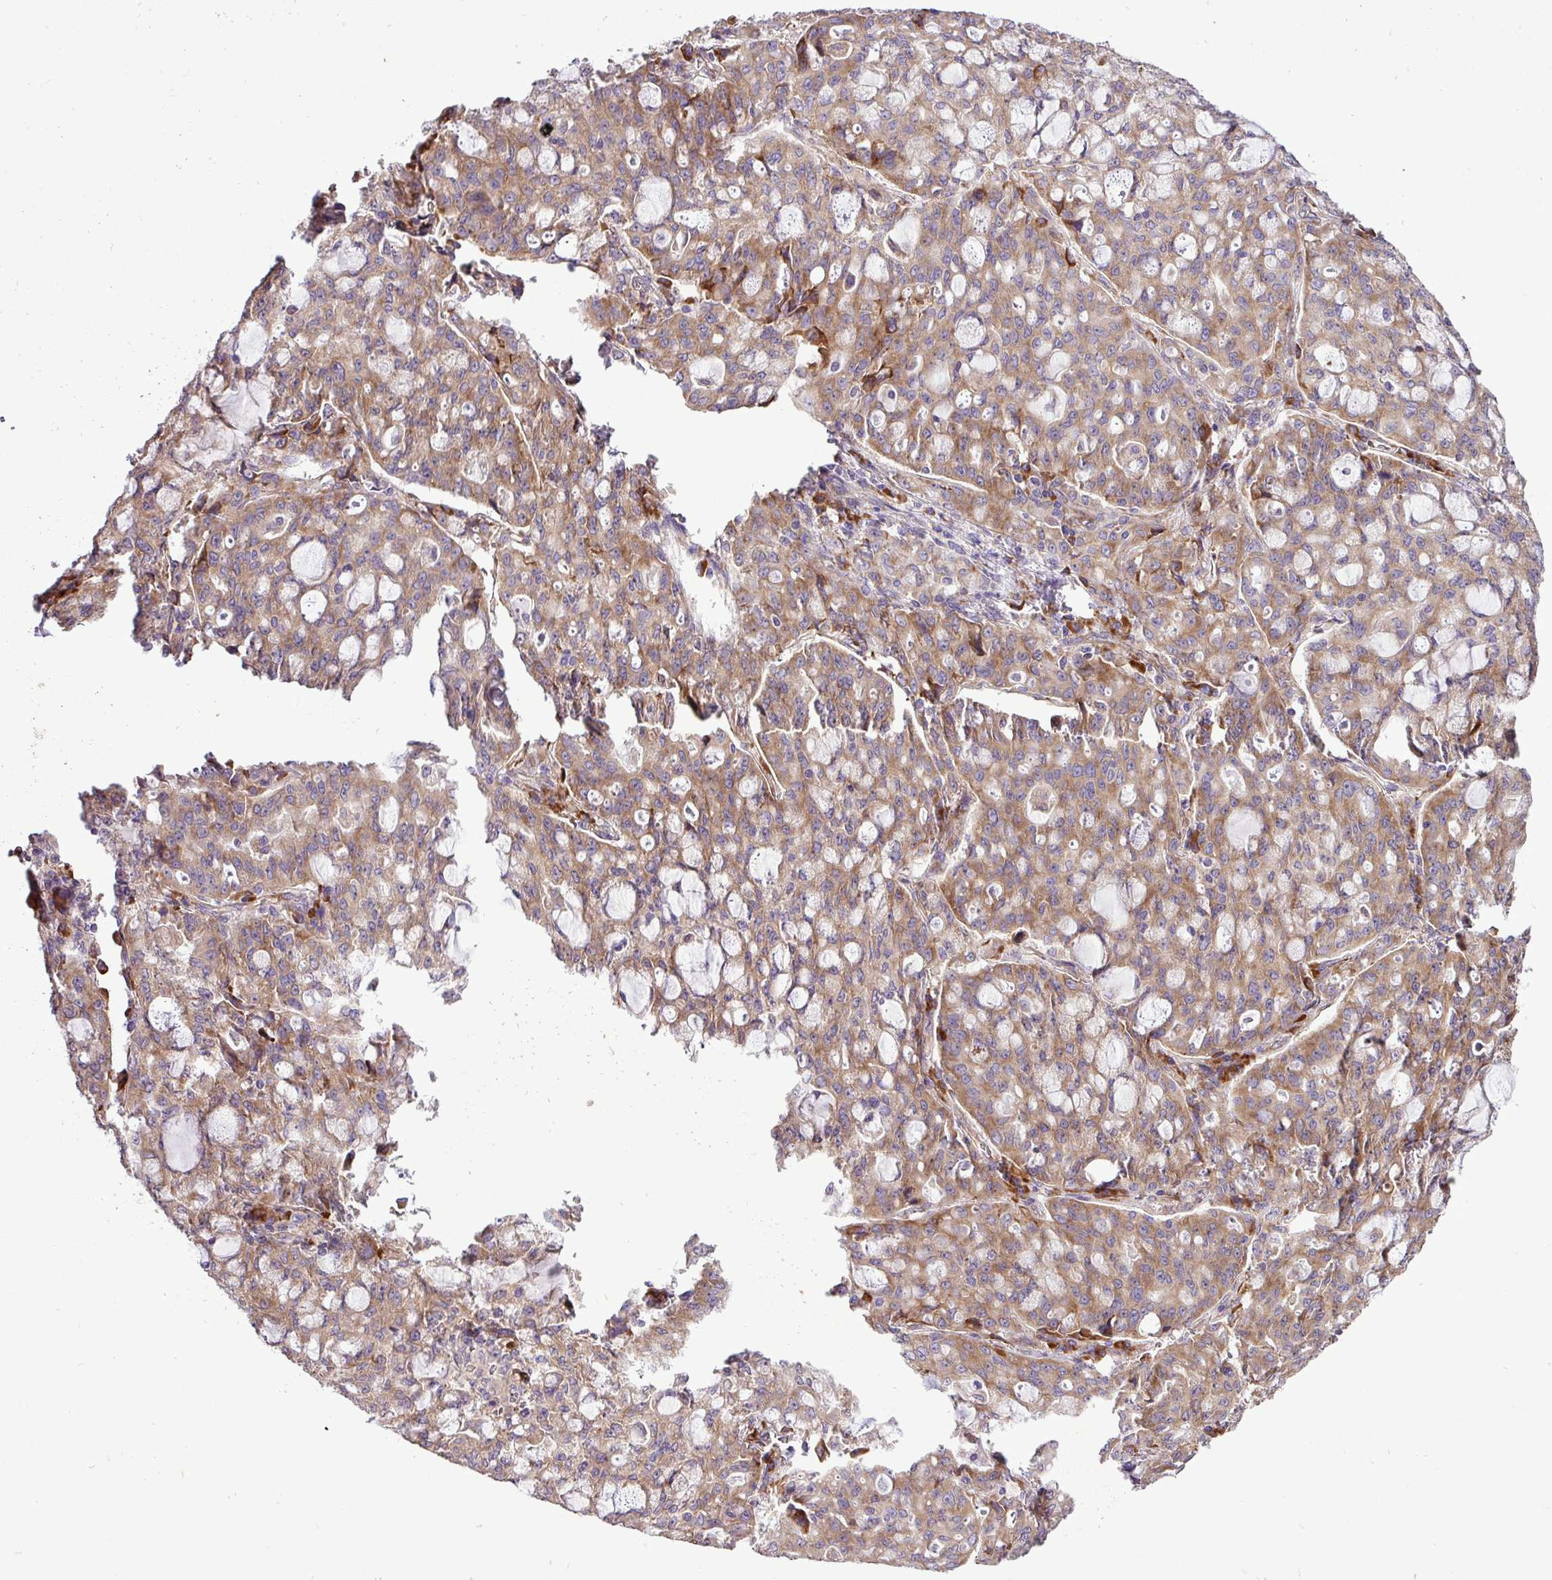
{"staining": {"intensity": "moderate", "quantity": ">75%", "location": "cytoplasmic/membranous"}, "tissue": "lung cancer", "cell_type": "Tumor cells", "image_type": "cancer", "snomed": [{"axis": "morphology", "description": "Adenocarcinoma, NOS"}, {"axis": "topography", "description": "Lung"}], "caption": "Immunohistochemistry of human lung cancer (adenocarcinoma) demonstrates medium levels of moderate cytoplasmic/membranous positivity in approximately >75% of tumor cells.", "gene": "RPL13", "patient": {"sex": "female", "age": 44}}